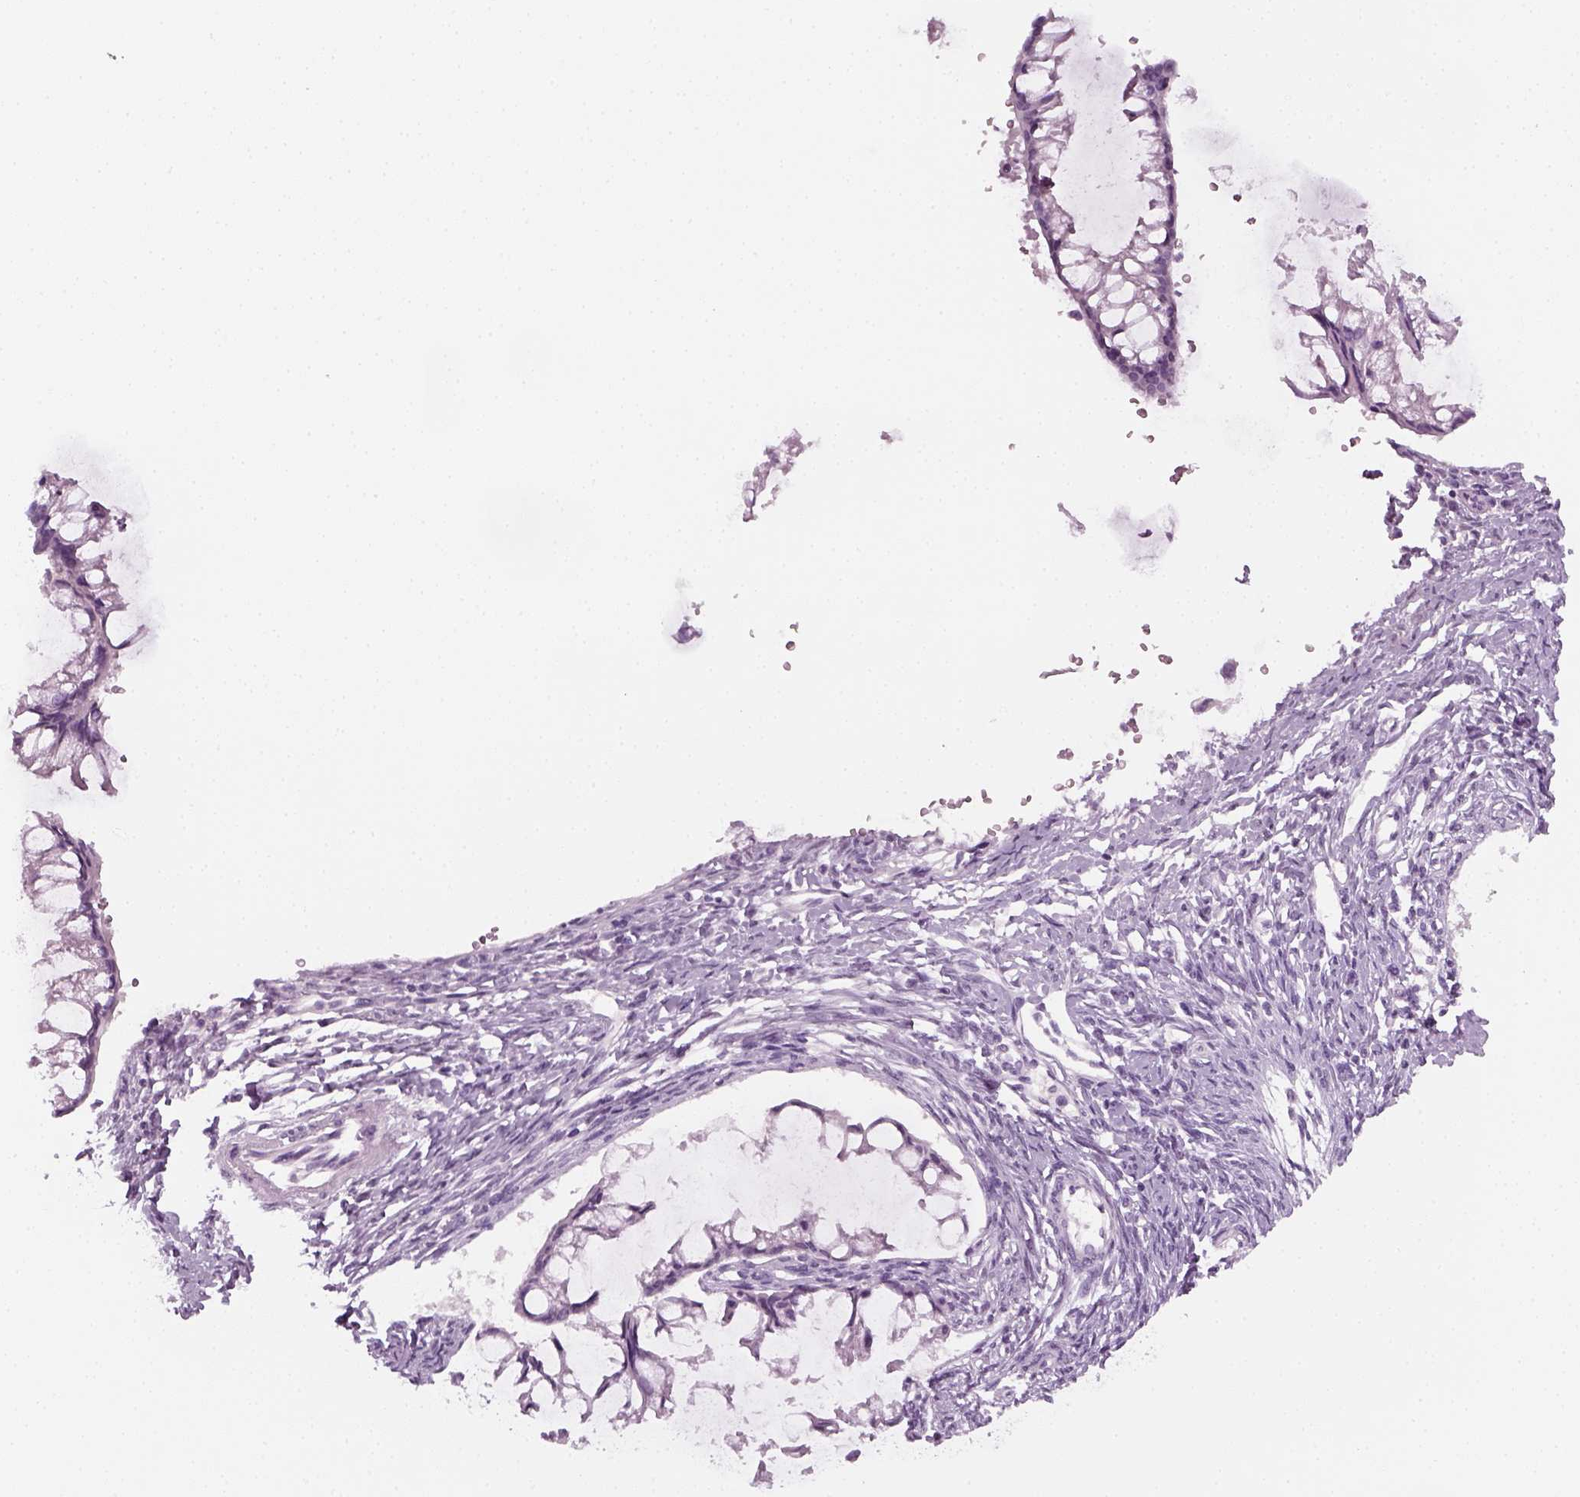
{"staining": {"intensity": "negative", "quantity": "none", "location": "none"}, "tissue": "ovarian cancer", "cell_type": "Tumor cells", "image_type": "cancer", "snomed": [{"axis": "morphology", "description": "Cystadenocarcinoma, mucinous, NOS"}, {"axis": "topography", "description": "Ovary"}], "caption": "Immunohistochemical staining of mucinous cystadenocarcinoma (ovarian) demonstrates no significant staining in tumor cells.", "gene": "KRT75", "patient": {"sex": "female", "age": 73}}